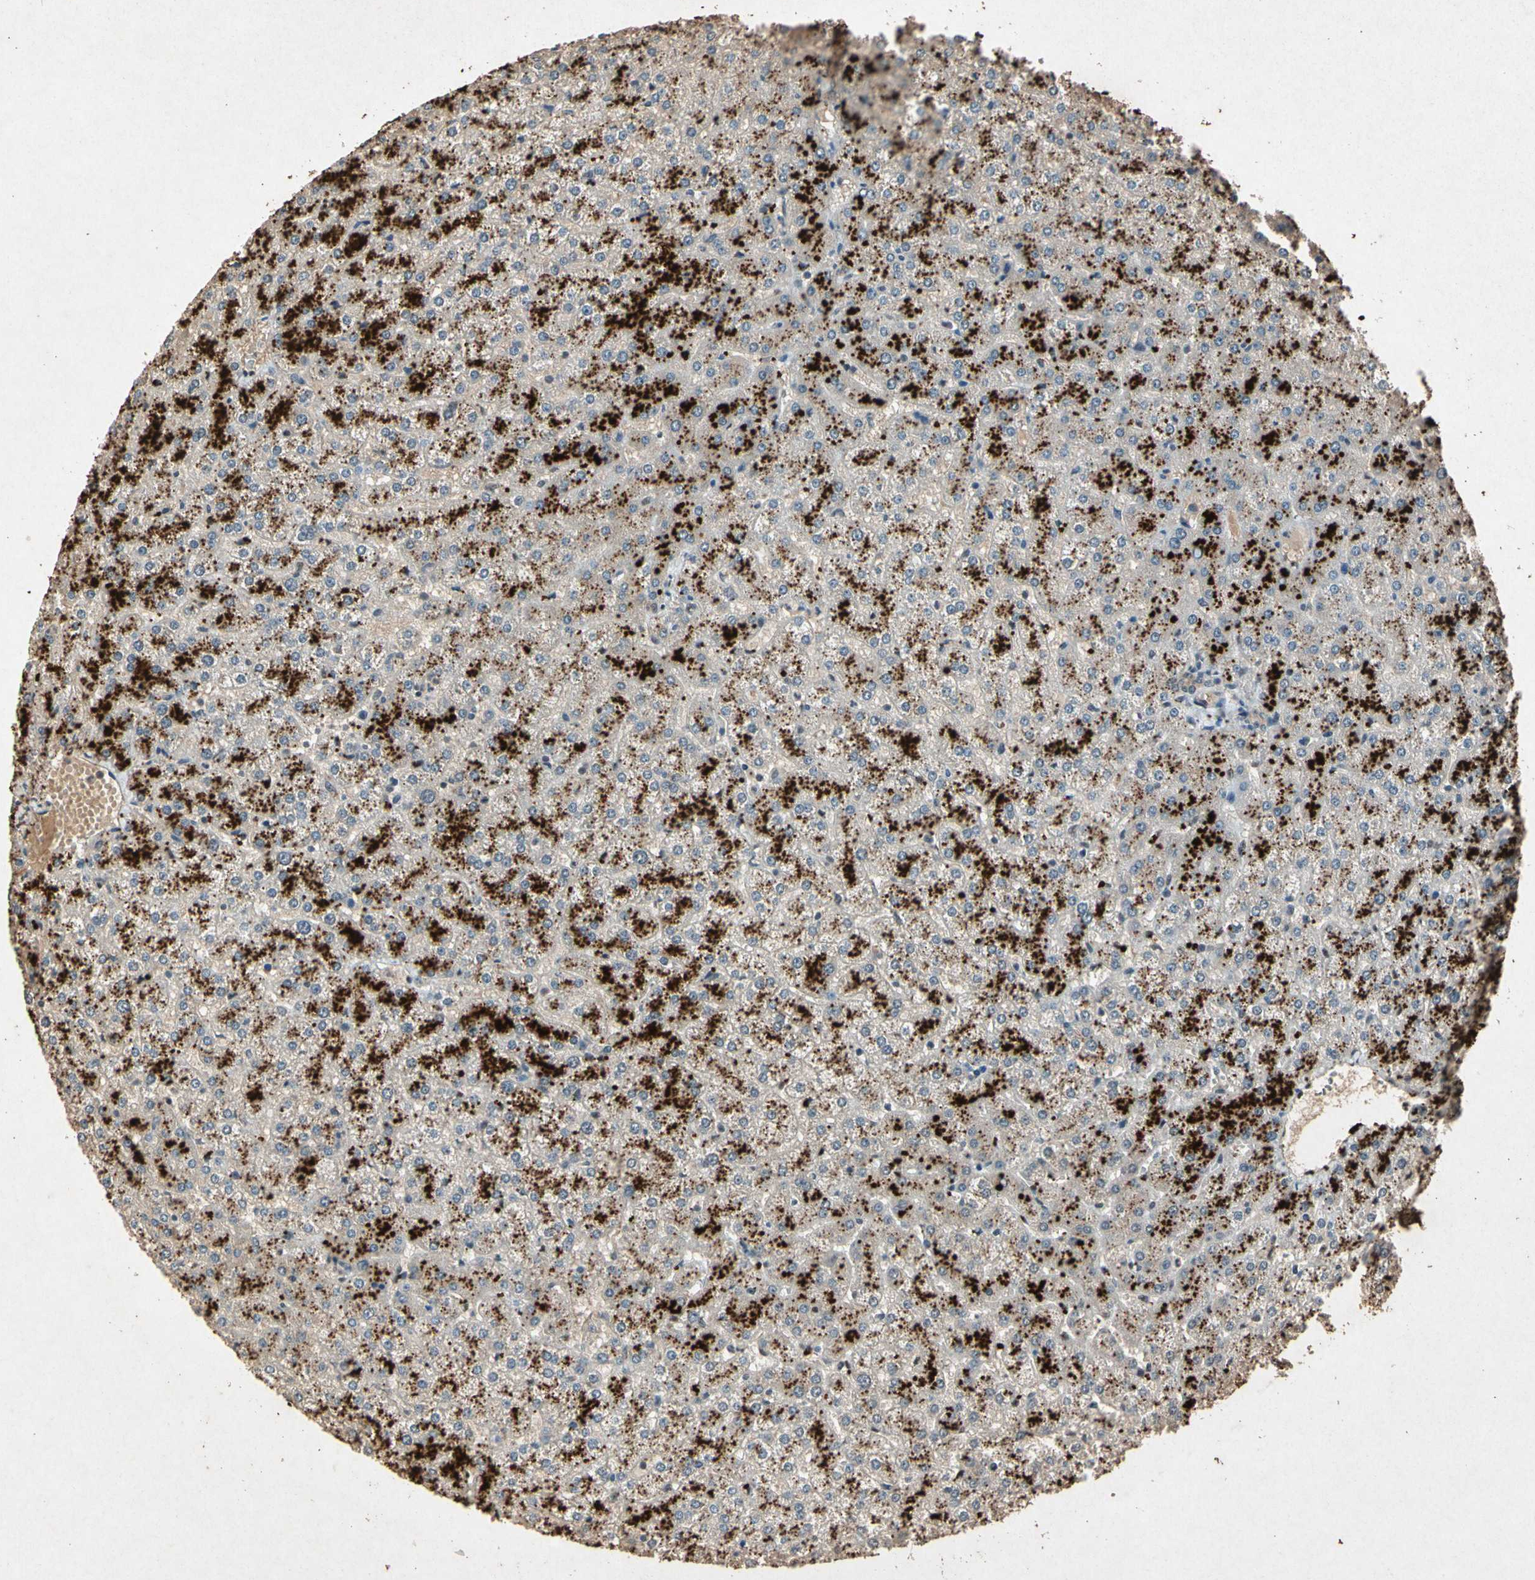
{"staining": {"intensity": "weak", "quantity": ">75%", "location": "cytoplasmic/membranous"}, "tissue": "liver", "cell_type": "Cholangiocytes", "image_type": "normal", "snomed": [{"axis": "morphology", "description": "Normal tissue, NOS"}, {"axis": "topography", "description": "Liver"}], "caption": "Human liver stained with a brown dye demonstrates weak cytoplasmic/membranous positive staining in approximately >75% of cholangiocytes.", "gene": "PML", "patient": {"sex": "female", "age": 32}}